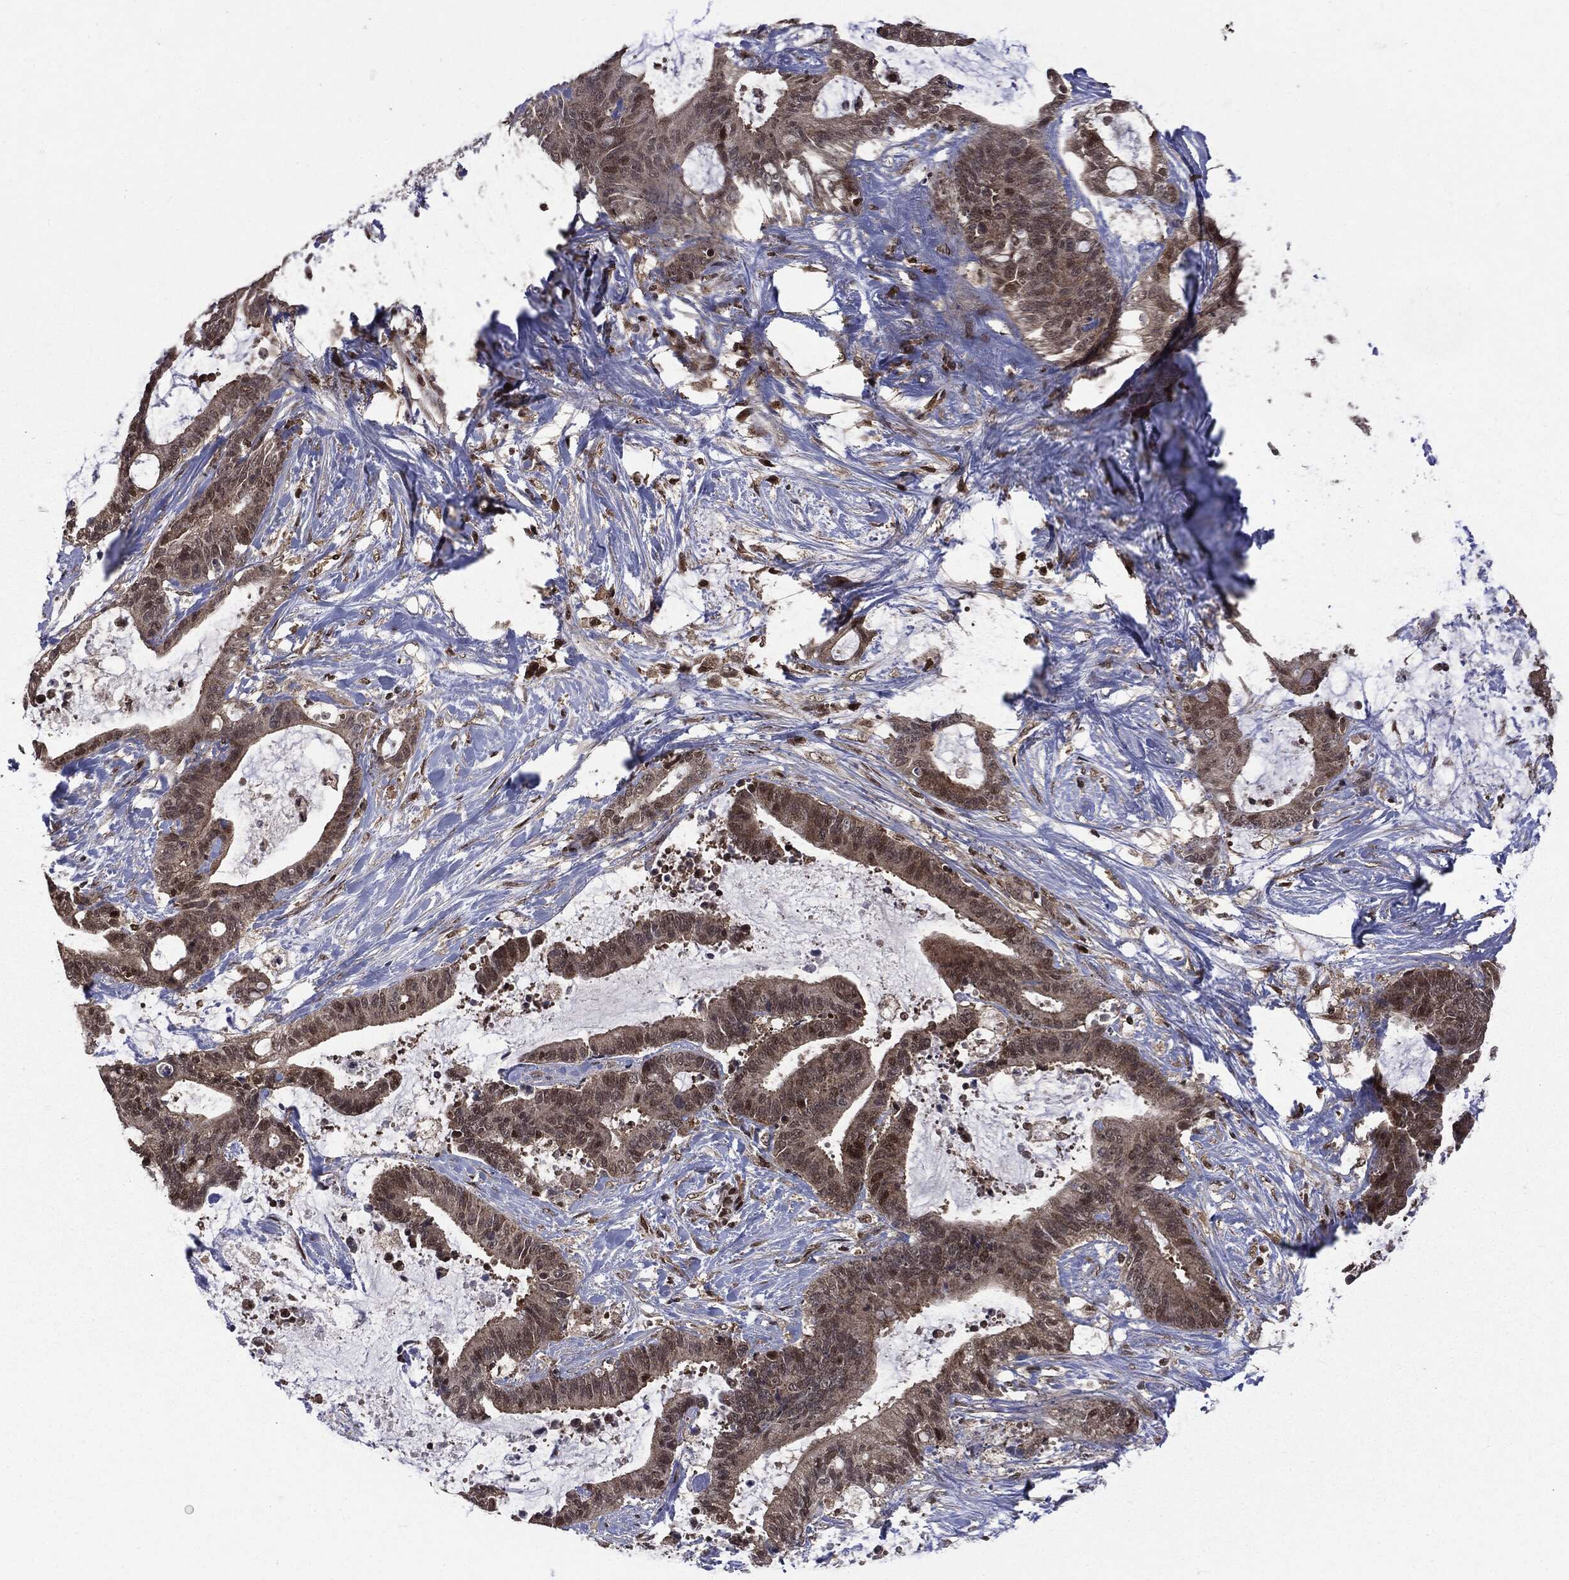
{"staining": {"intensity": "moderate", "quantity": "25%-75%", "location": "cytoplasmic/membranous,nuclear"}, "tissue": "liver cancer", "cell_type": "Tumor cells", "image_type": "cancer", "snomed": [{"axis": "morphology", "description": "Cholangiocarcinoma"}, {"axis": "topography", "description": "Liver"}], "caption": "Brown immunohistochemical staining in cholangiocarcinoma (liver) reveals moderate cytoplasmic/membranous and nuclear staining in approximately 25%-75% of tumor cells.", "gene": "PTPA", "patient": {"sex": "female", "age": 73}}